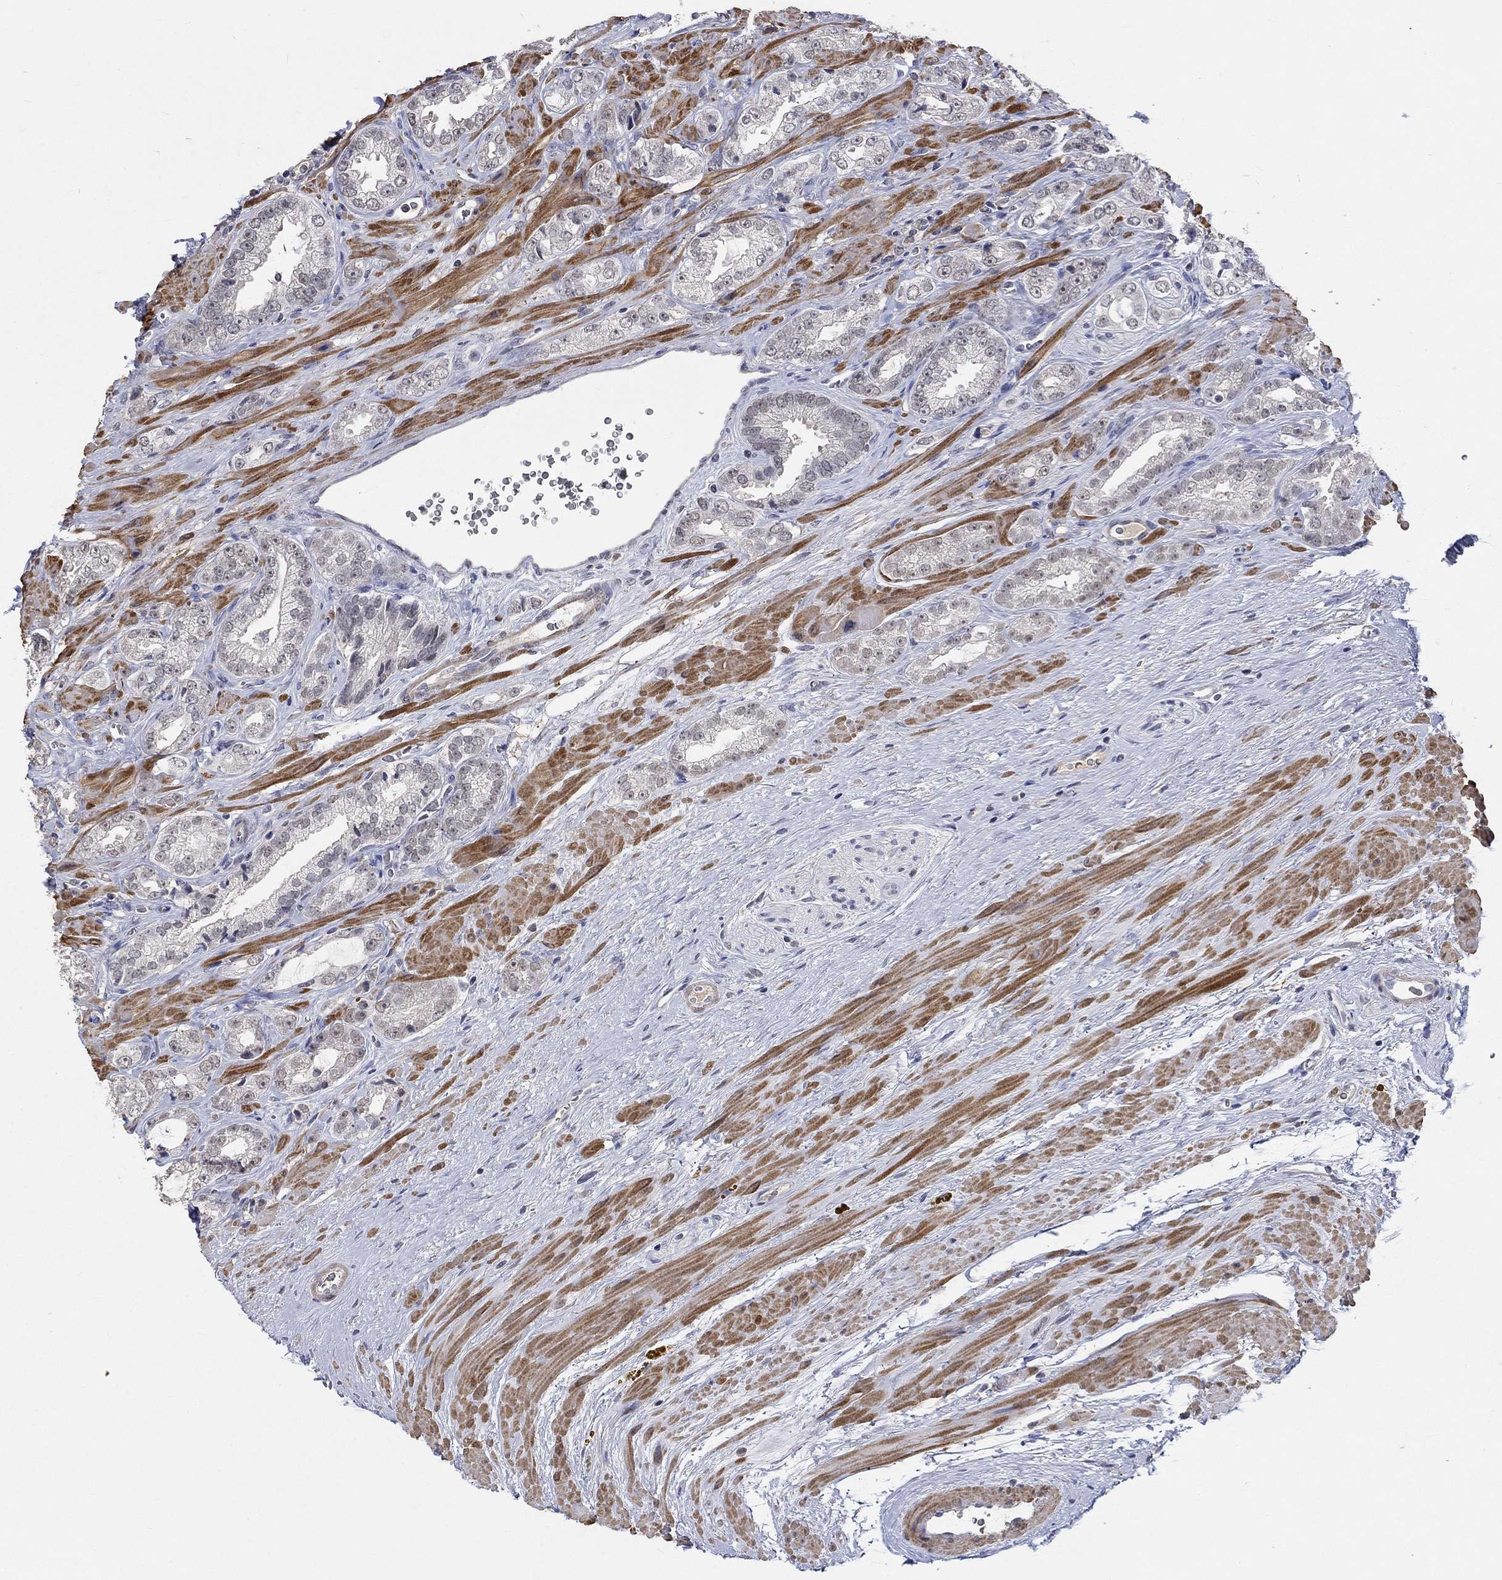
{"staining": {"intensity": "negative", "quantity": "none", "location": "none"}, "tissue": "prostate cancer", "cell_type": "Tumor cells", "image_type": "cancer", "snomed": [{"axis": "morphology", "description": "Adenocarcinoma, NOS"}, {"axis": "topography", "description": "Prostate"}], "caption": "Immunohistochemistry histopathology image of neoplastic tissue: prostate adenocarcinoma stained with DAB (3,3'-diaminobenzidine) displays no significant protein expression in tumor cells.", "gene": "ZBTB18", "patient": {"sex": "male", "age": 67}}